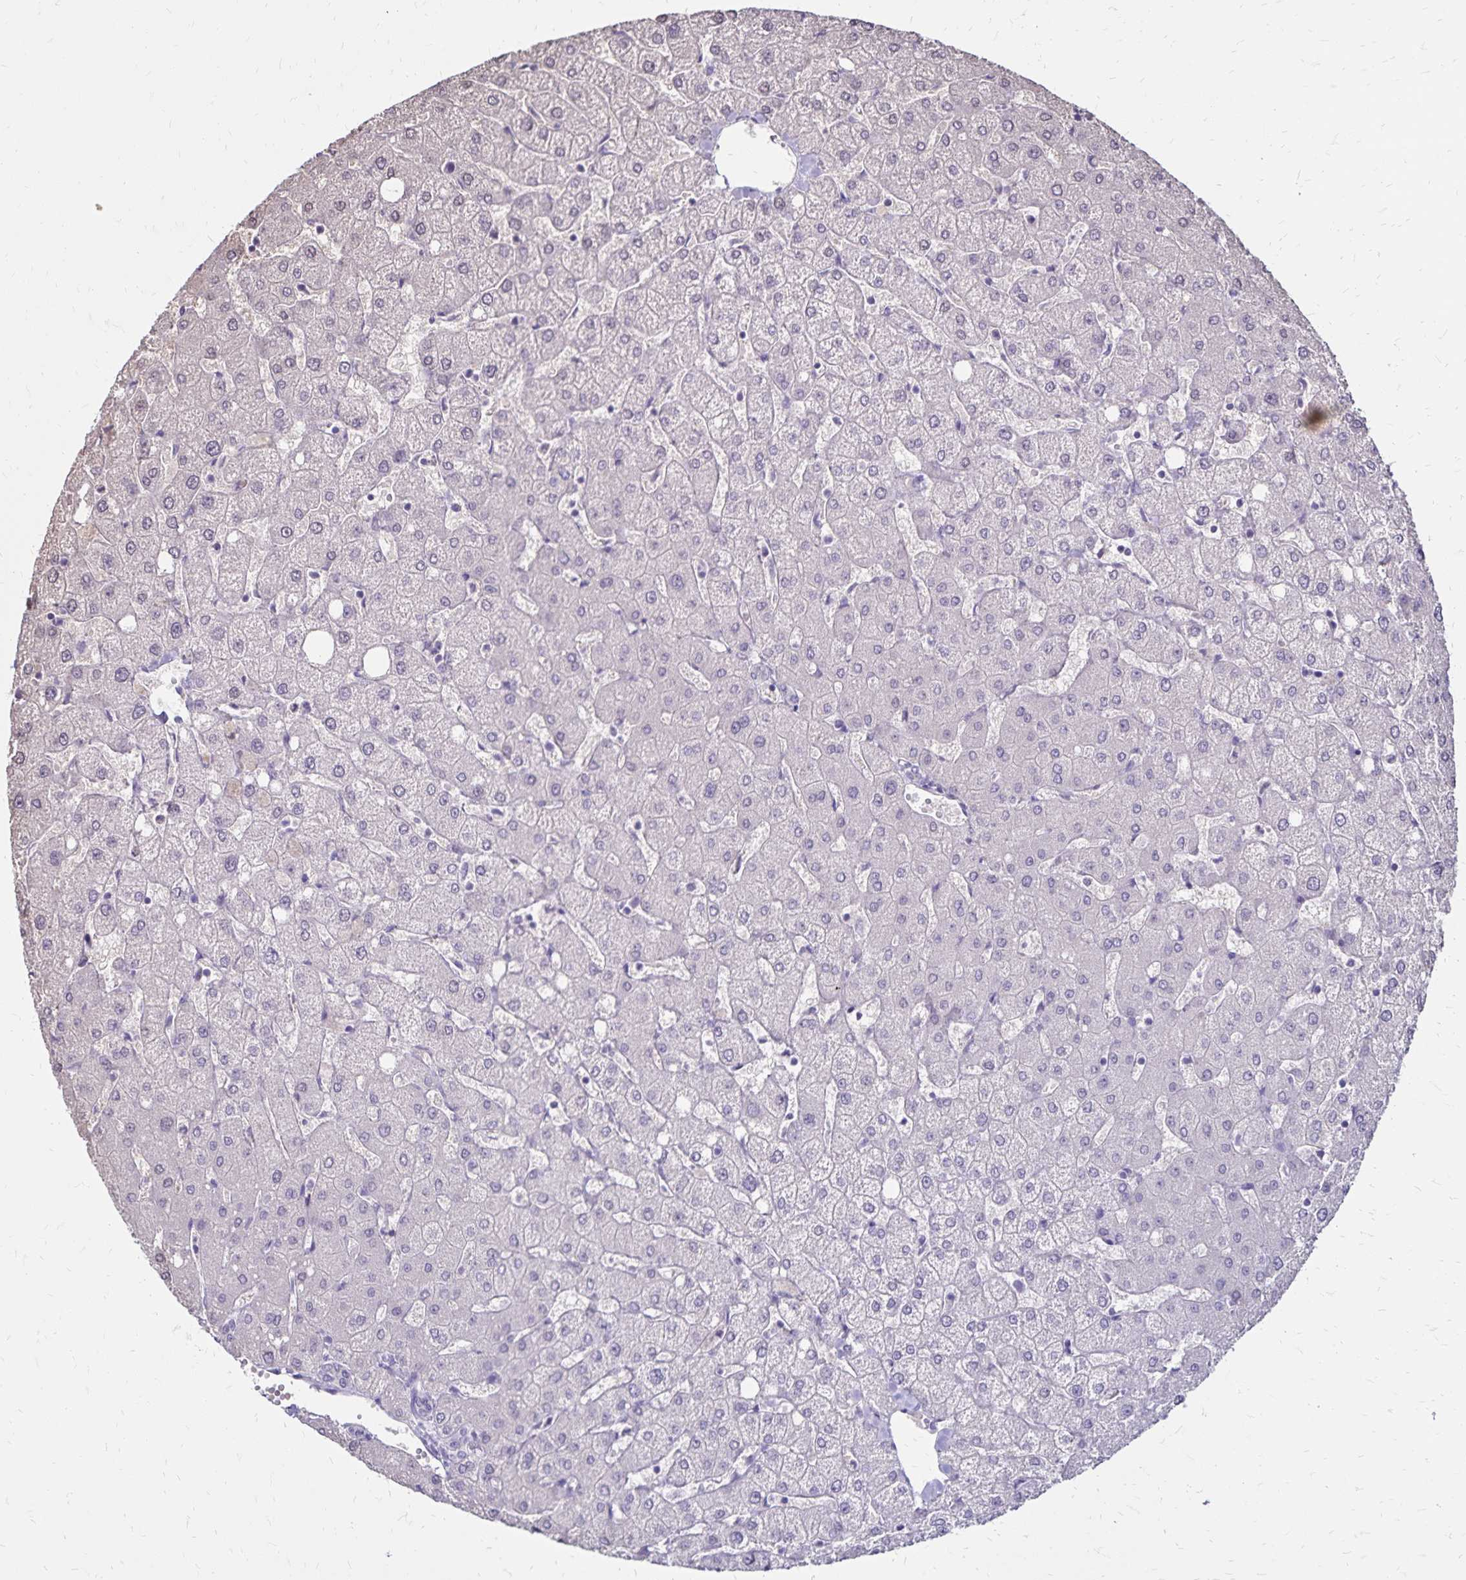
{"staining": {"intensity": "negative", "quantity": "none", "location": "none"}, "tissue": "liver", "cell_type": "Cholangiocytes", "image_type": "normal", "snomed": [{"axis": "morphology", "description": "Normal tissue, NOS"}, {"axis": "topography", "description": "Liver"}], "caption": "High magnification brightfield microscopy of unremarkable liver stained with DAB (3,3'-diaminobenzidine) (brown) and counterstained with hematoxylin (blue): cholangiocytes show no significant expression.", "gene": "SH3GL3", "patient": {"sex": "female", "age": 54}}